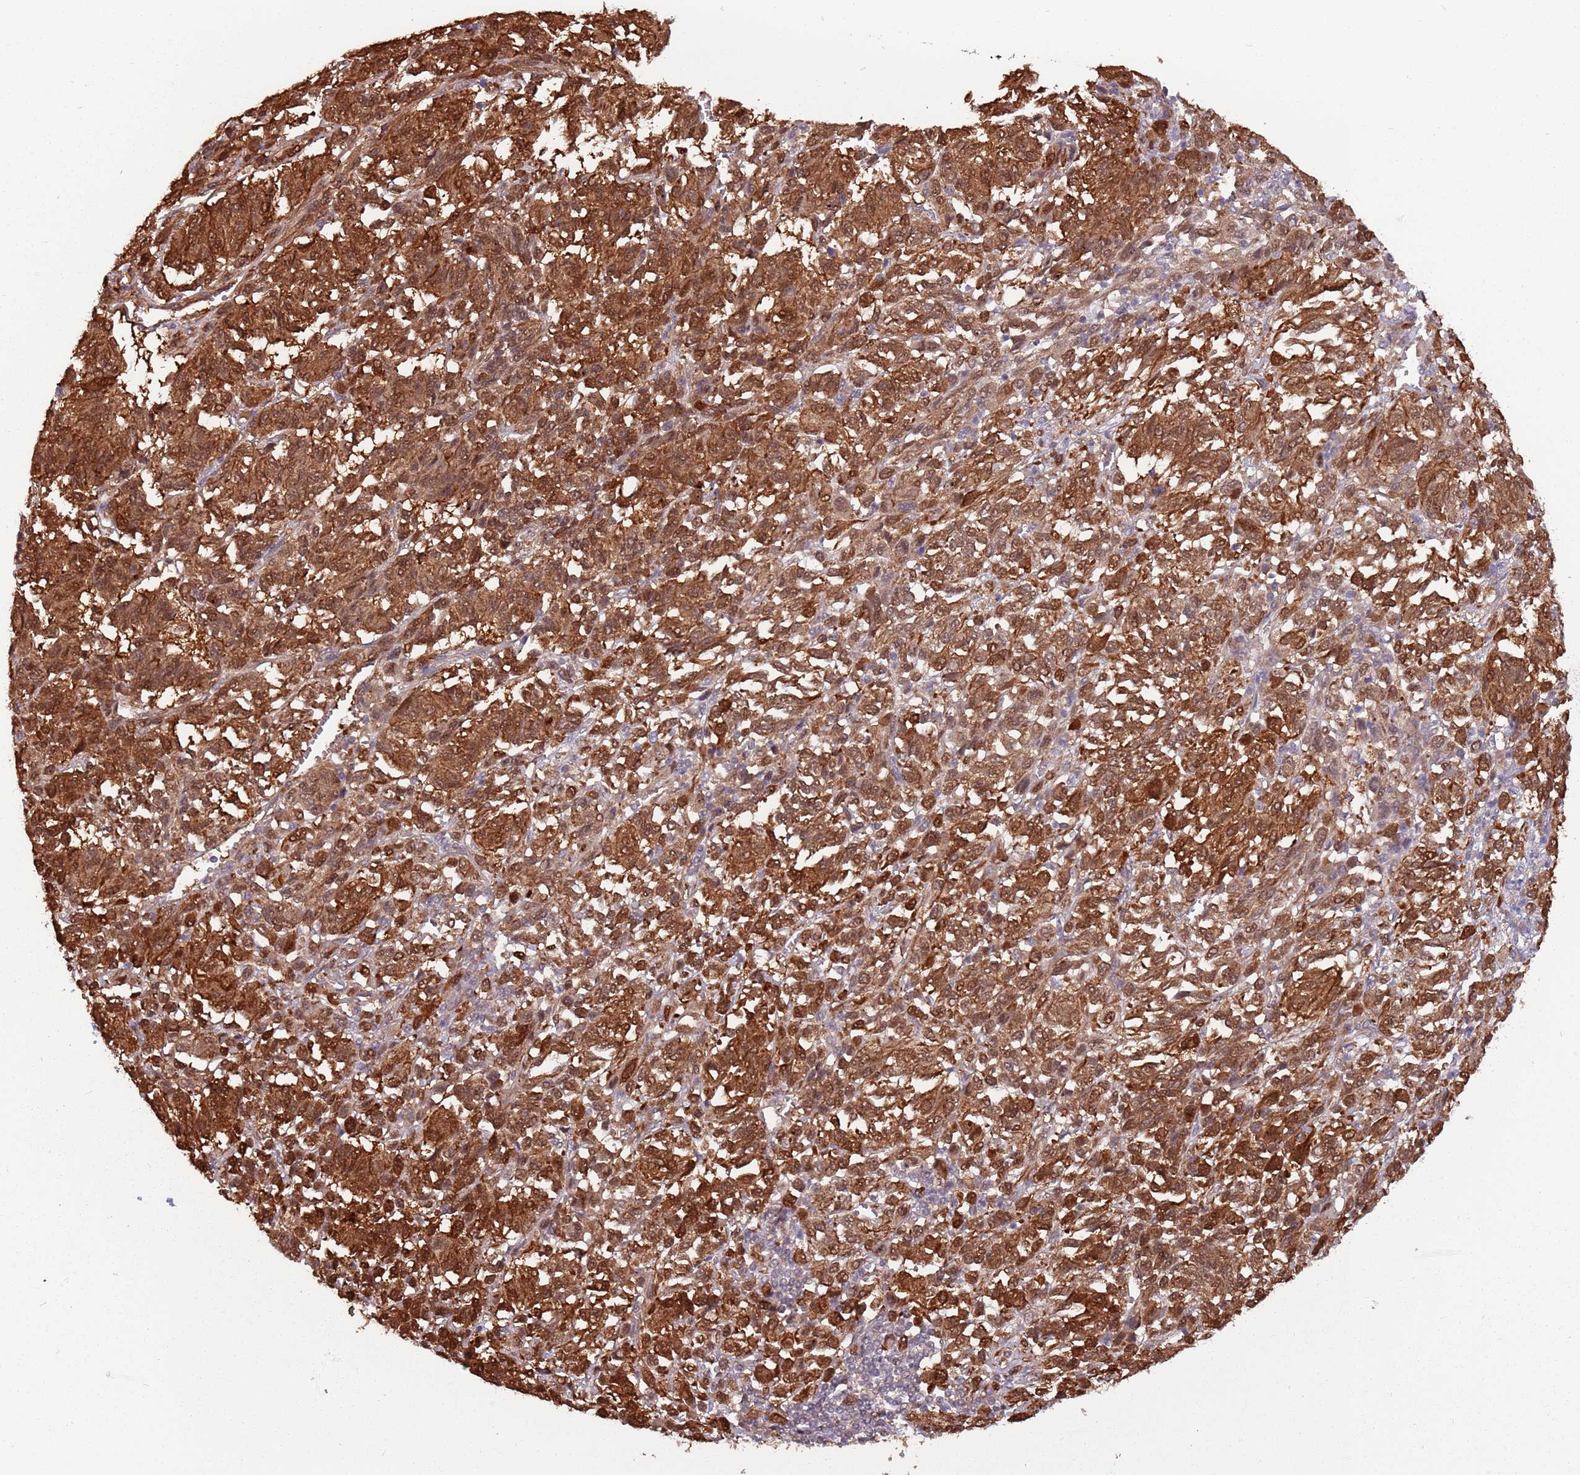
{"staining": {"intensity": "moderate", "quantity": ">75%", "location": "cytoplasmic/membranous,nuclear"}, "tissue": "melanoma", "cell_type": "Tumor cells", "image_type": "cancer", "snomed": [{"axis": "morphology", "description": "Malignant melanoma, Metastatic site"}, {"axis": "topography", "description": "Lung"}], "caption": "DAB (3,3'-diaminobenzidine) immunohistochemical staining of melanoma displays moderate cytoplasmic/membranous and nuclear protein staining in about >75% of tumor cells.", "gene": "ZBTB5", "patient": {"sex": "male", "age": 64}}